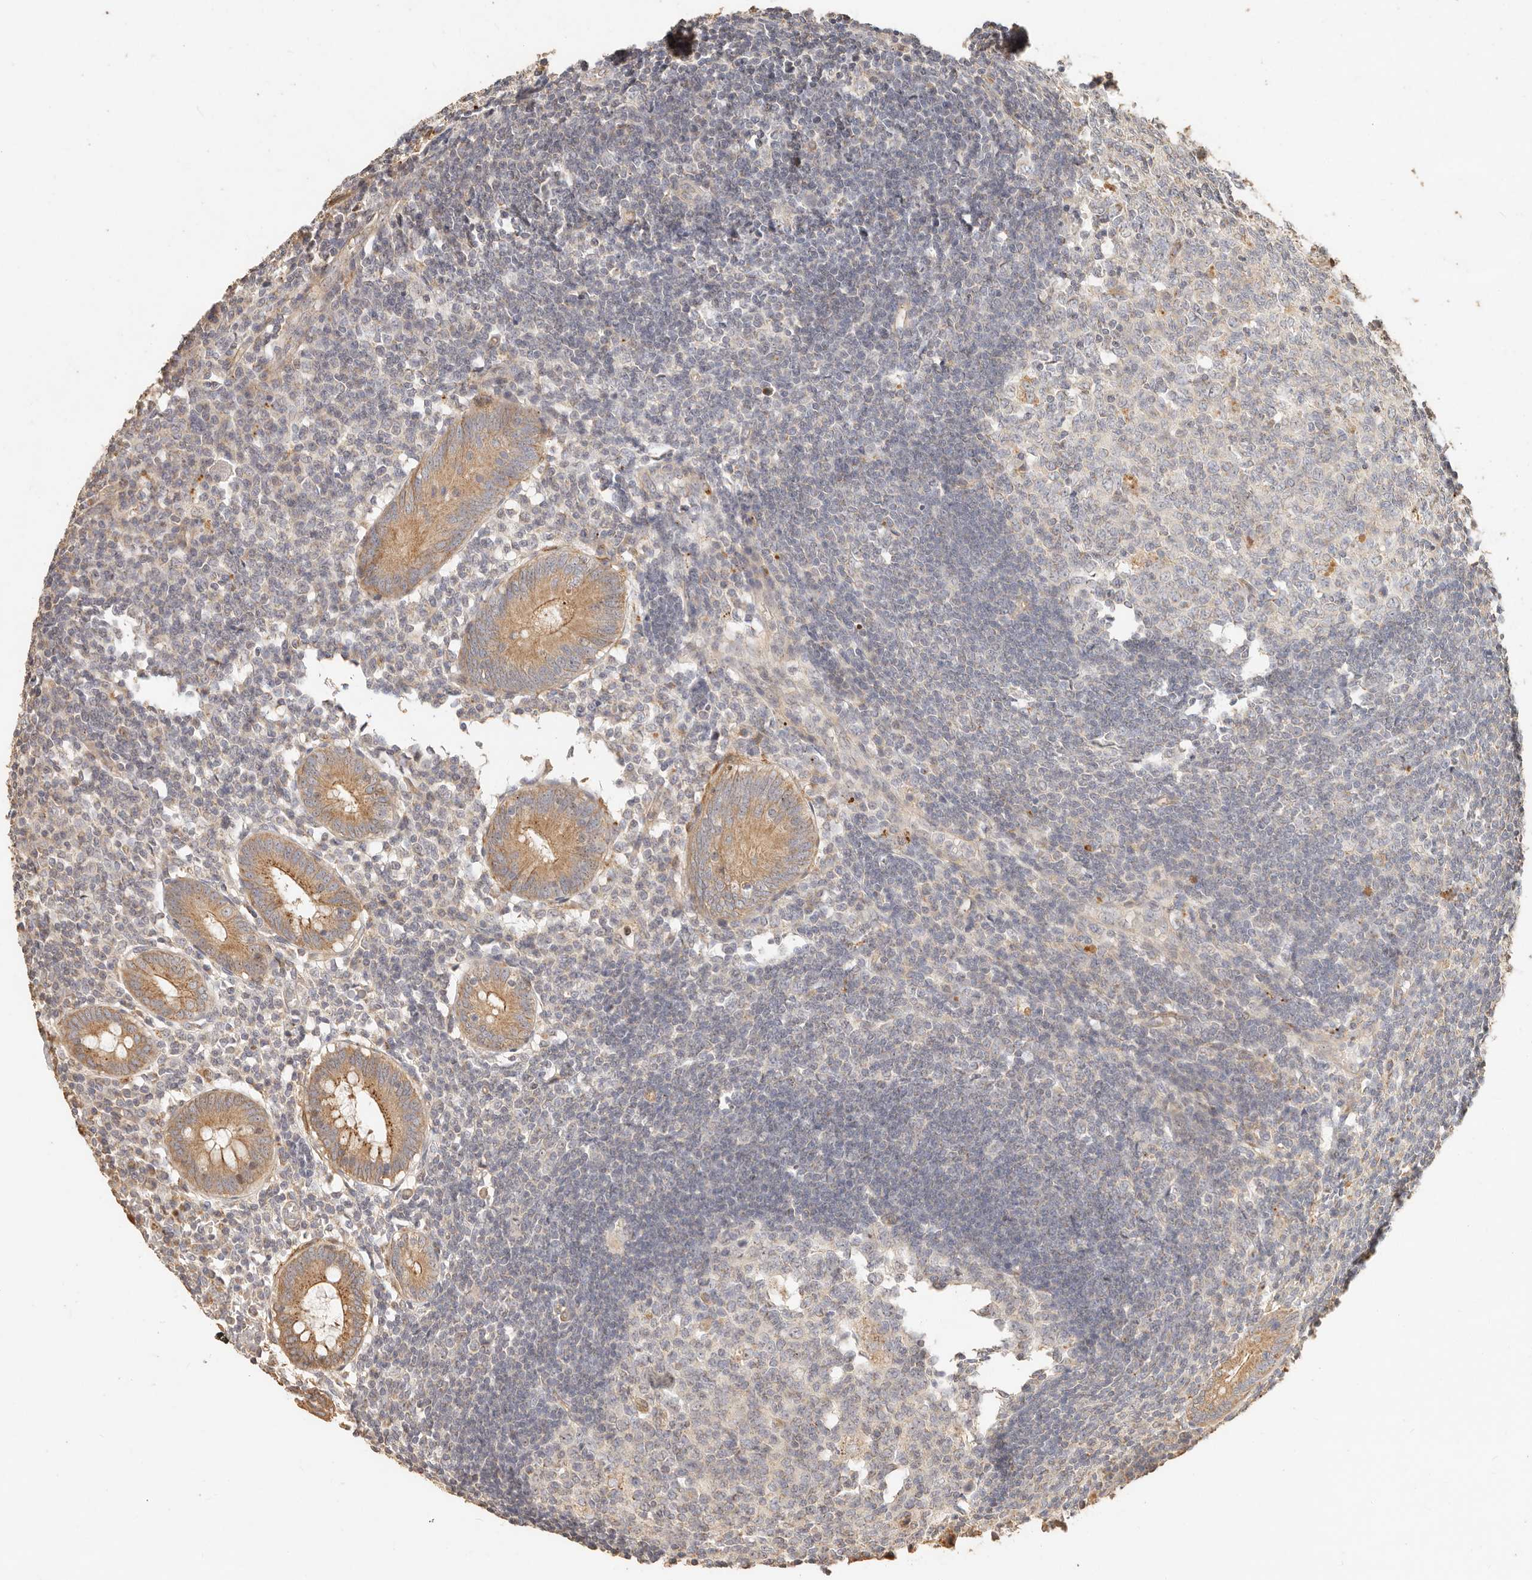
{"staining": {"intensity": "moderate", "quantity": ">75%", "location": "cytoplasmic/membranous"}, "tissue": "appendix", "cell_type": "Glandular cells", "image_type": "normal", "snomed": [{"axis": "morphology", "description": "Normal tissue, NOS"}, {"axis": "topography", "description": "Appendix"}], "caption": "The photomicrograph demonstrates staining of normal appendix, revealing moderate cytoplasmic/membranous protein expression (brown color) within glandular cells. The staining was performed using DAB (3,3'-diaminobenzidine) to visualize the protein expression in brown, while the nuclei were stained in blue with hematoxylin (Magnification: 20x).", "gene": "PTPN22", "patient": {"sex": "female", "age": 54}}